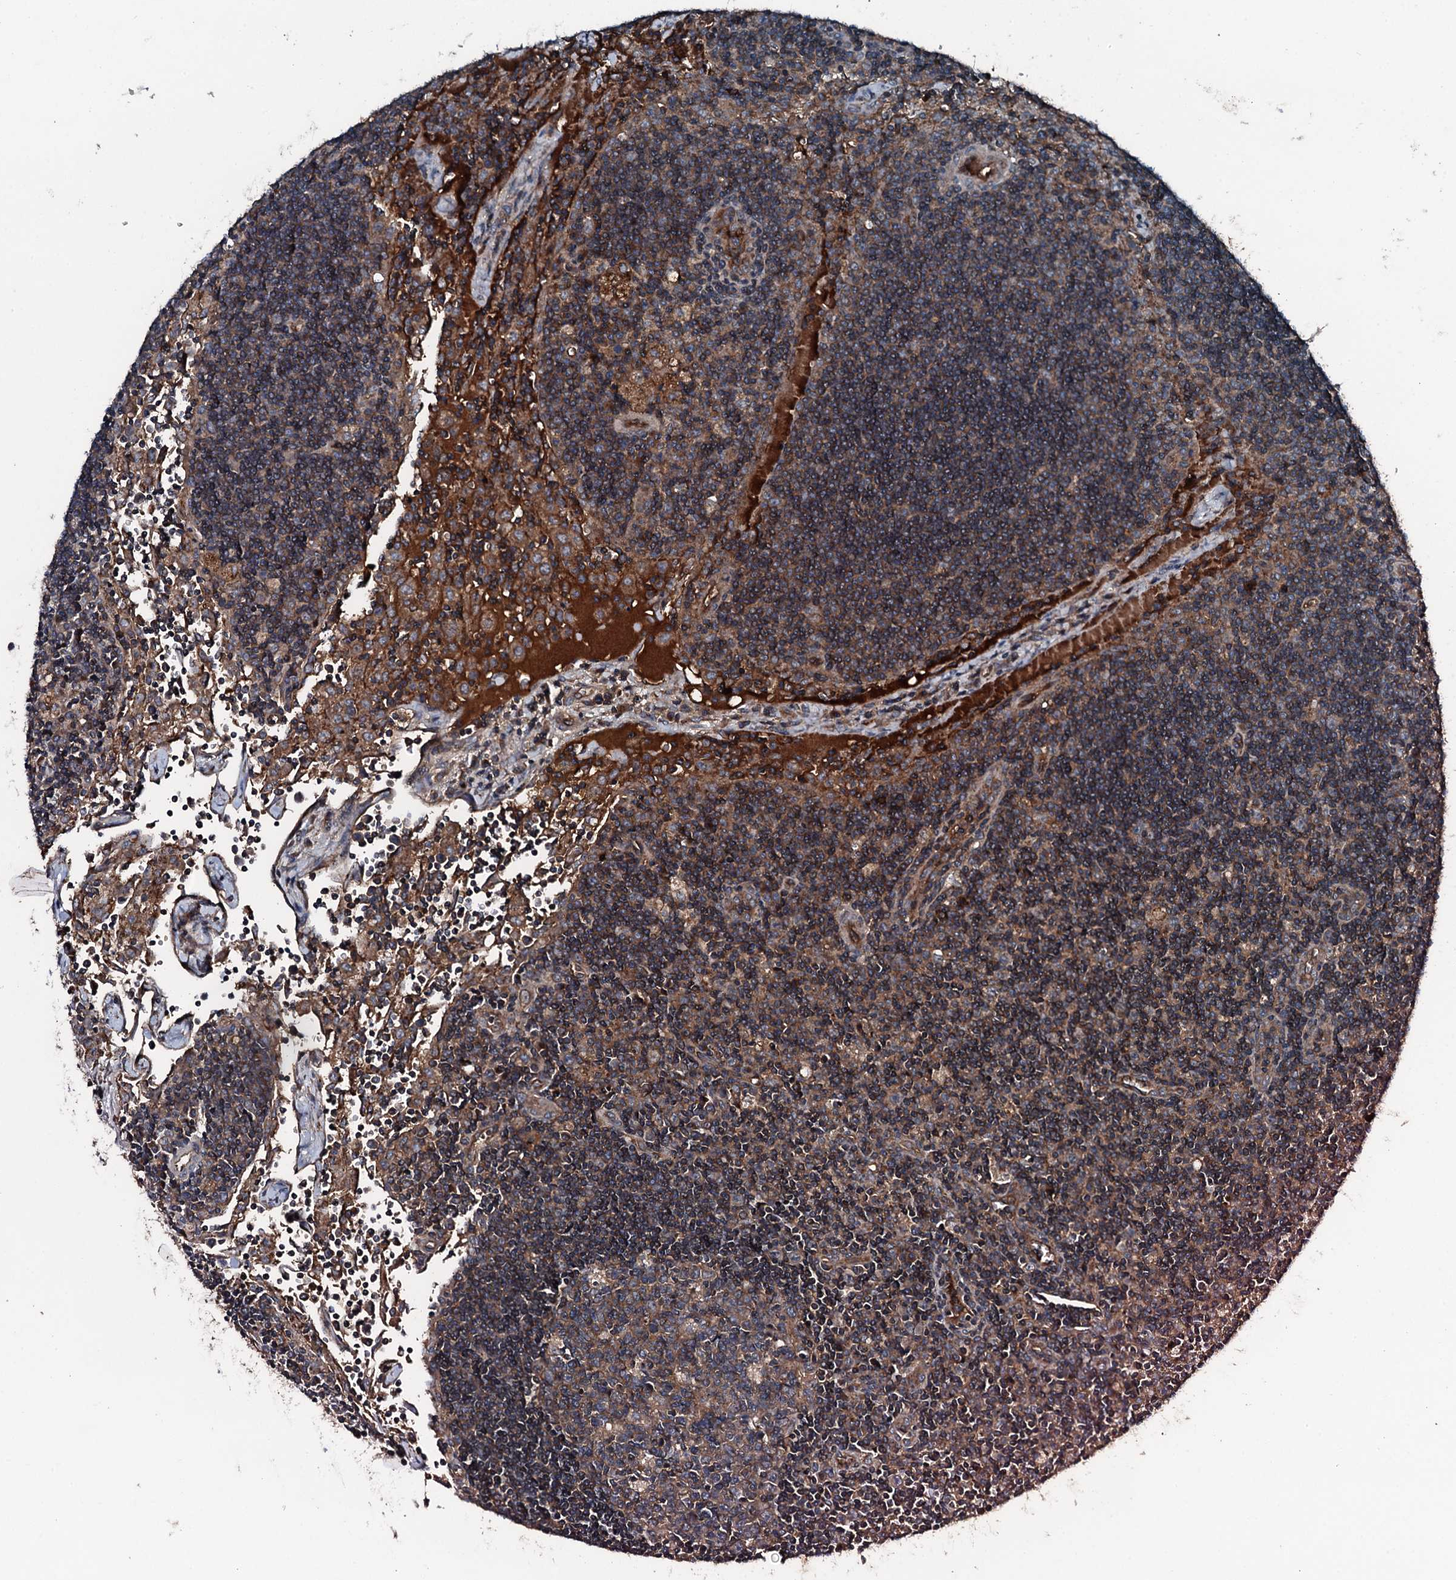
{"staining": {"intensity": "moderate", "quantity": ">75%", "location": "cytoplasmic/membranous"}, "tissue": "lymph node", "cell_type": "Germinal center cells", "image_type": "normal", "snomed": [{"axis": "morphology", "description": "Normal tissue, NOS"}, {"axis": "topography", "description": "Lymph node"}], "caption": "The micrograph displays immunohistochemical staining of unremarkable lymph node. There is moderate cytoplasmic/membranous positivity is seen in about >75% of germinal center cells.", "gene": "TRIM7", "patient": {"sex": "male", "age": 58}}